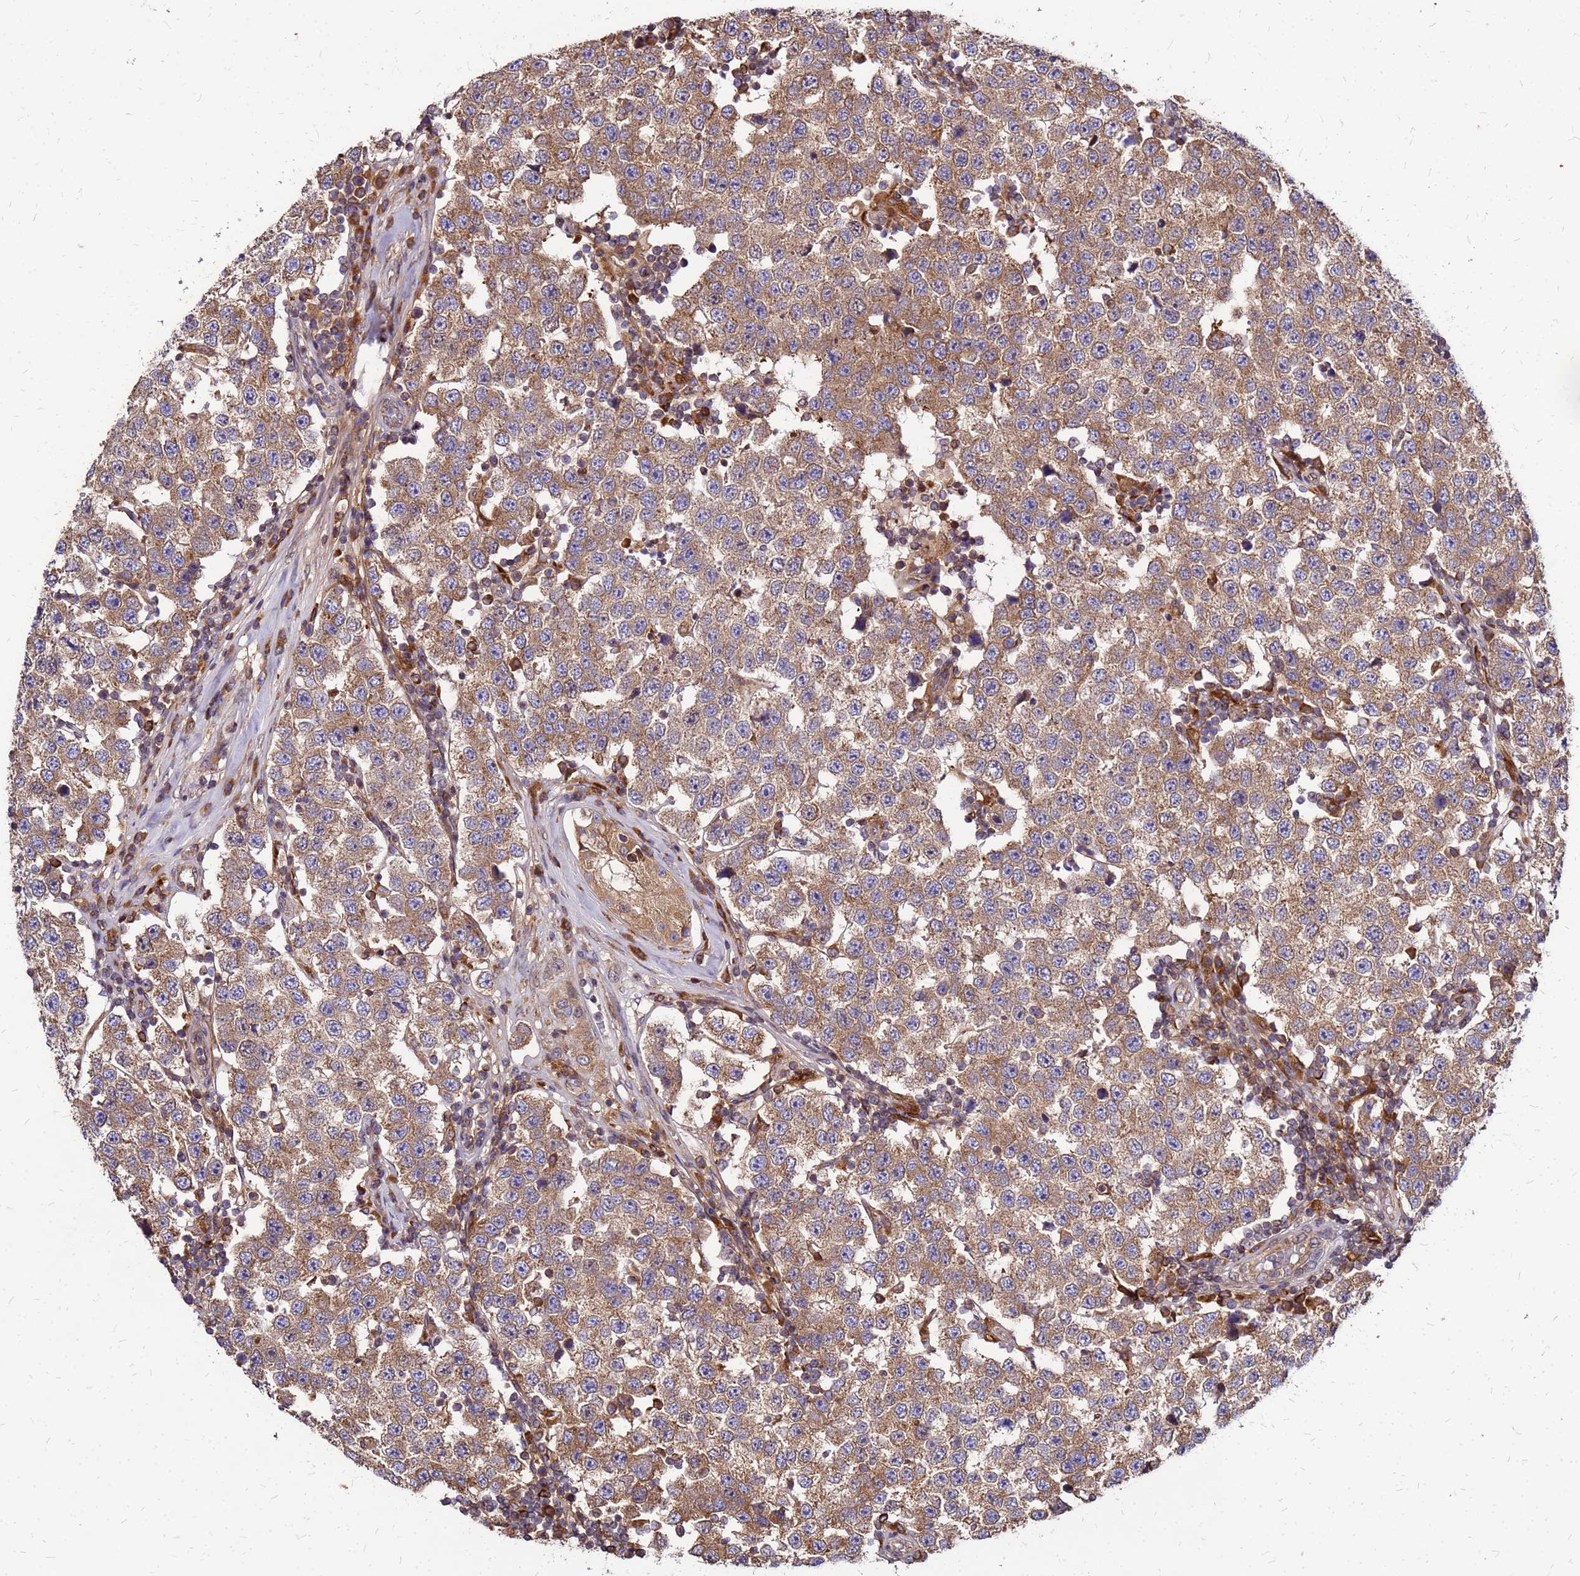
{"staining": {"intensity": "moderate", "quantity": ">75%", "location": "cytoplasmic/membranous"}, "tissue": "testis cancer", "cell_type": "Tumor cells", "image_type": "cancer", "snomed": [{"axis": "morphology", "description": "Seminoma, NOS"}, {"axis": "topography", "description": "Testis"}], "caption": "Human seminoma (testis) stained with a protein marker exhibits moderate staining in tumor cells.", "gene": "CYBC1", "patient": {"sex": "male", "age": 34}}